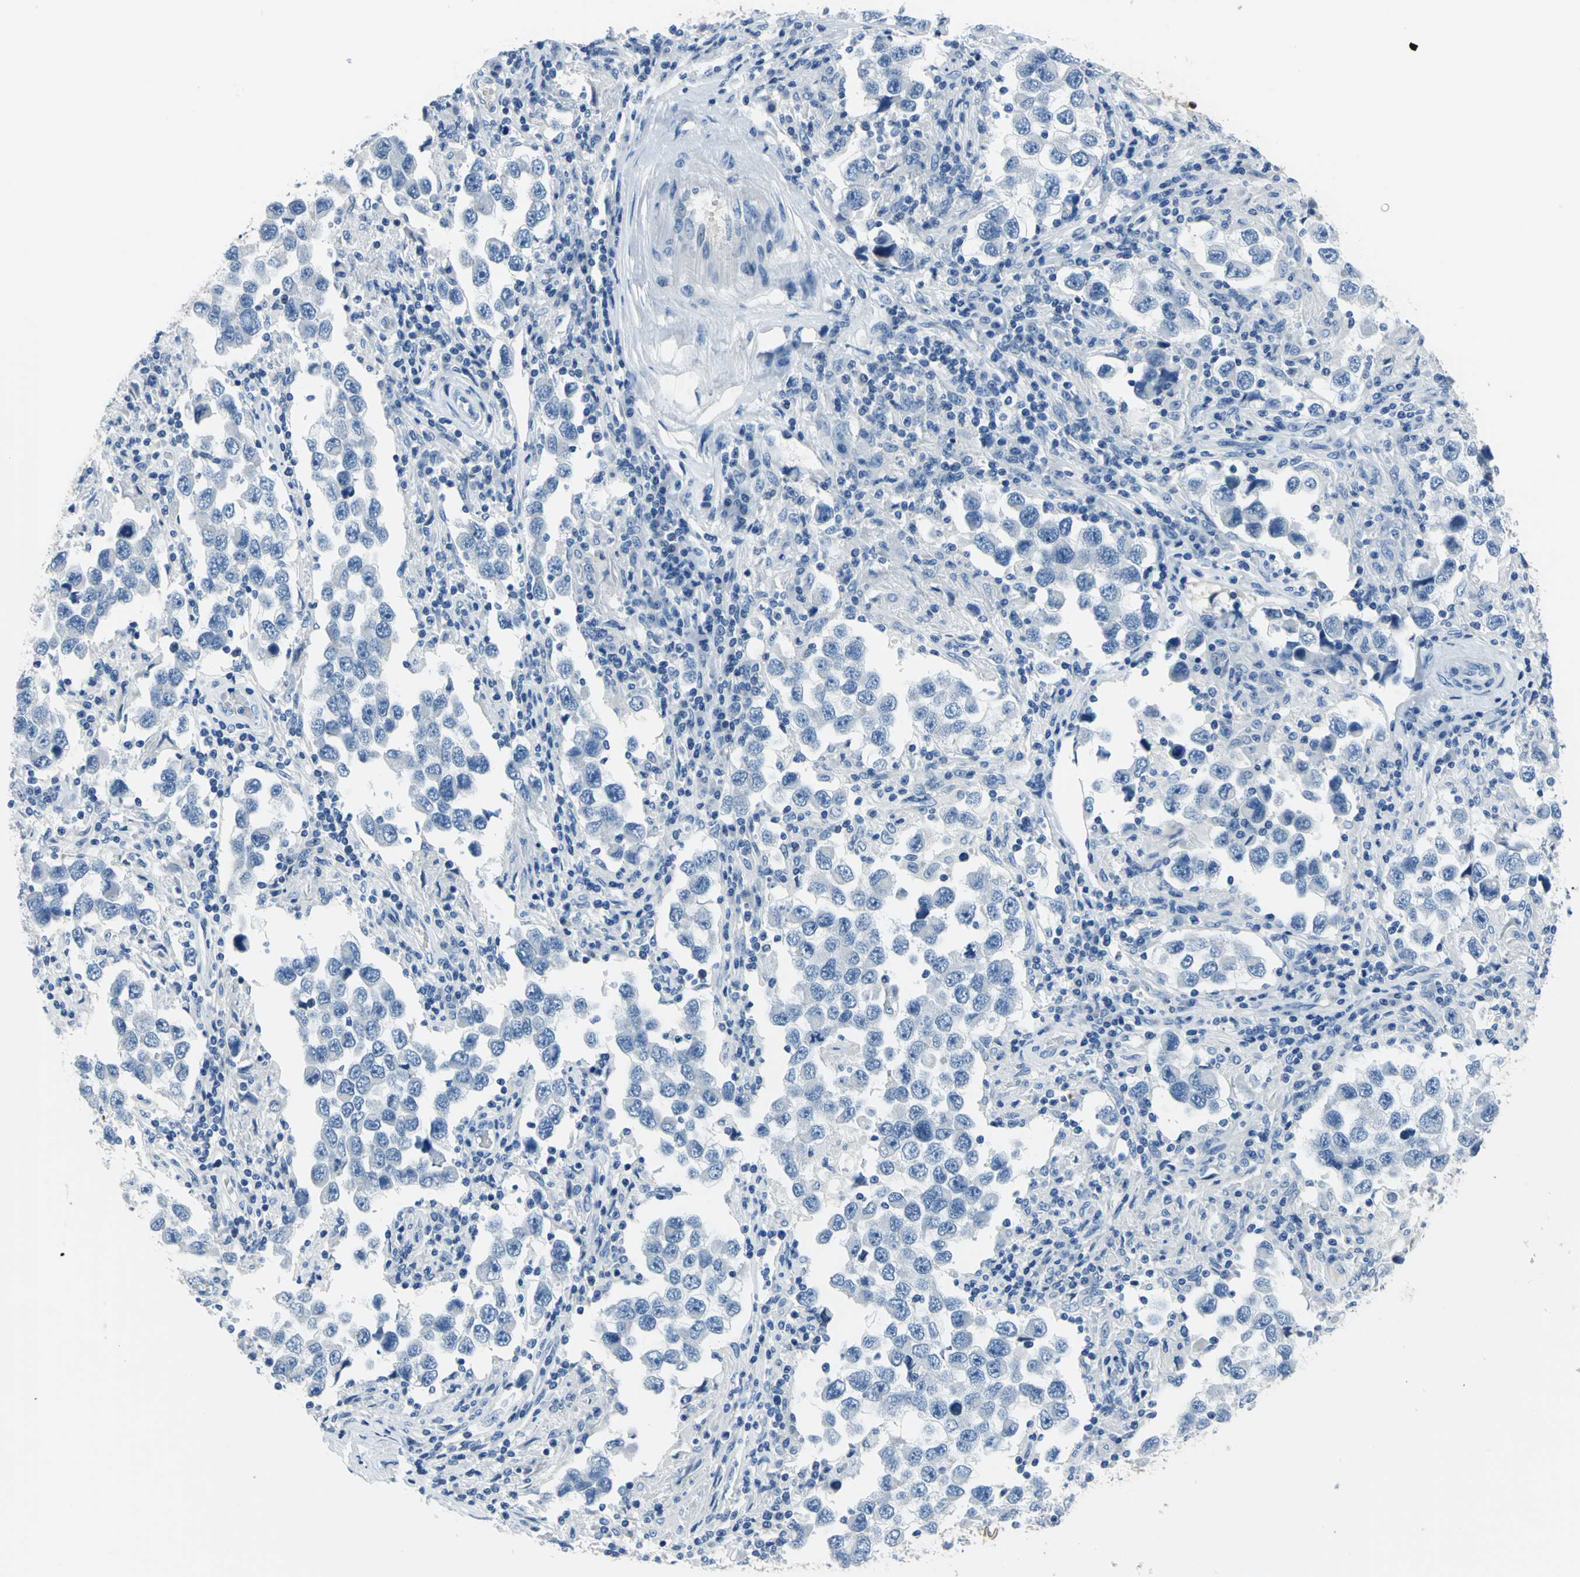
{"staining": {"intensity": "negative", "quantity": "none", "location": "none"}, "tissue": "testis cancer", "cell_type": "Tumor cells", "image_type": "cancer", "snomed": [{"axis": "morphology", "description": "Carcinoma, Embryonal, NOS"}, {"axis": "topography", "description": "Testis"}], "caption": "Immunohistochemistry micrograph of embryonal carcinoma (testis) stained for a protein (brown), which exhibits no positivity in tumor cells.", "gene": "PKLR", "patient": {"sex": "male", "age": 21}}